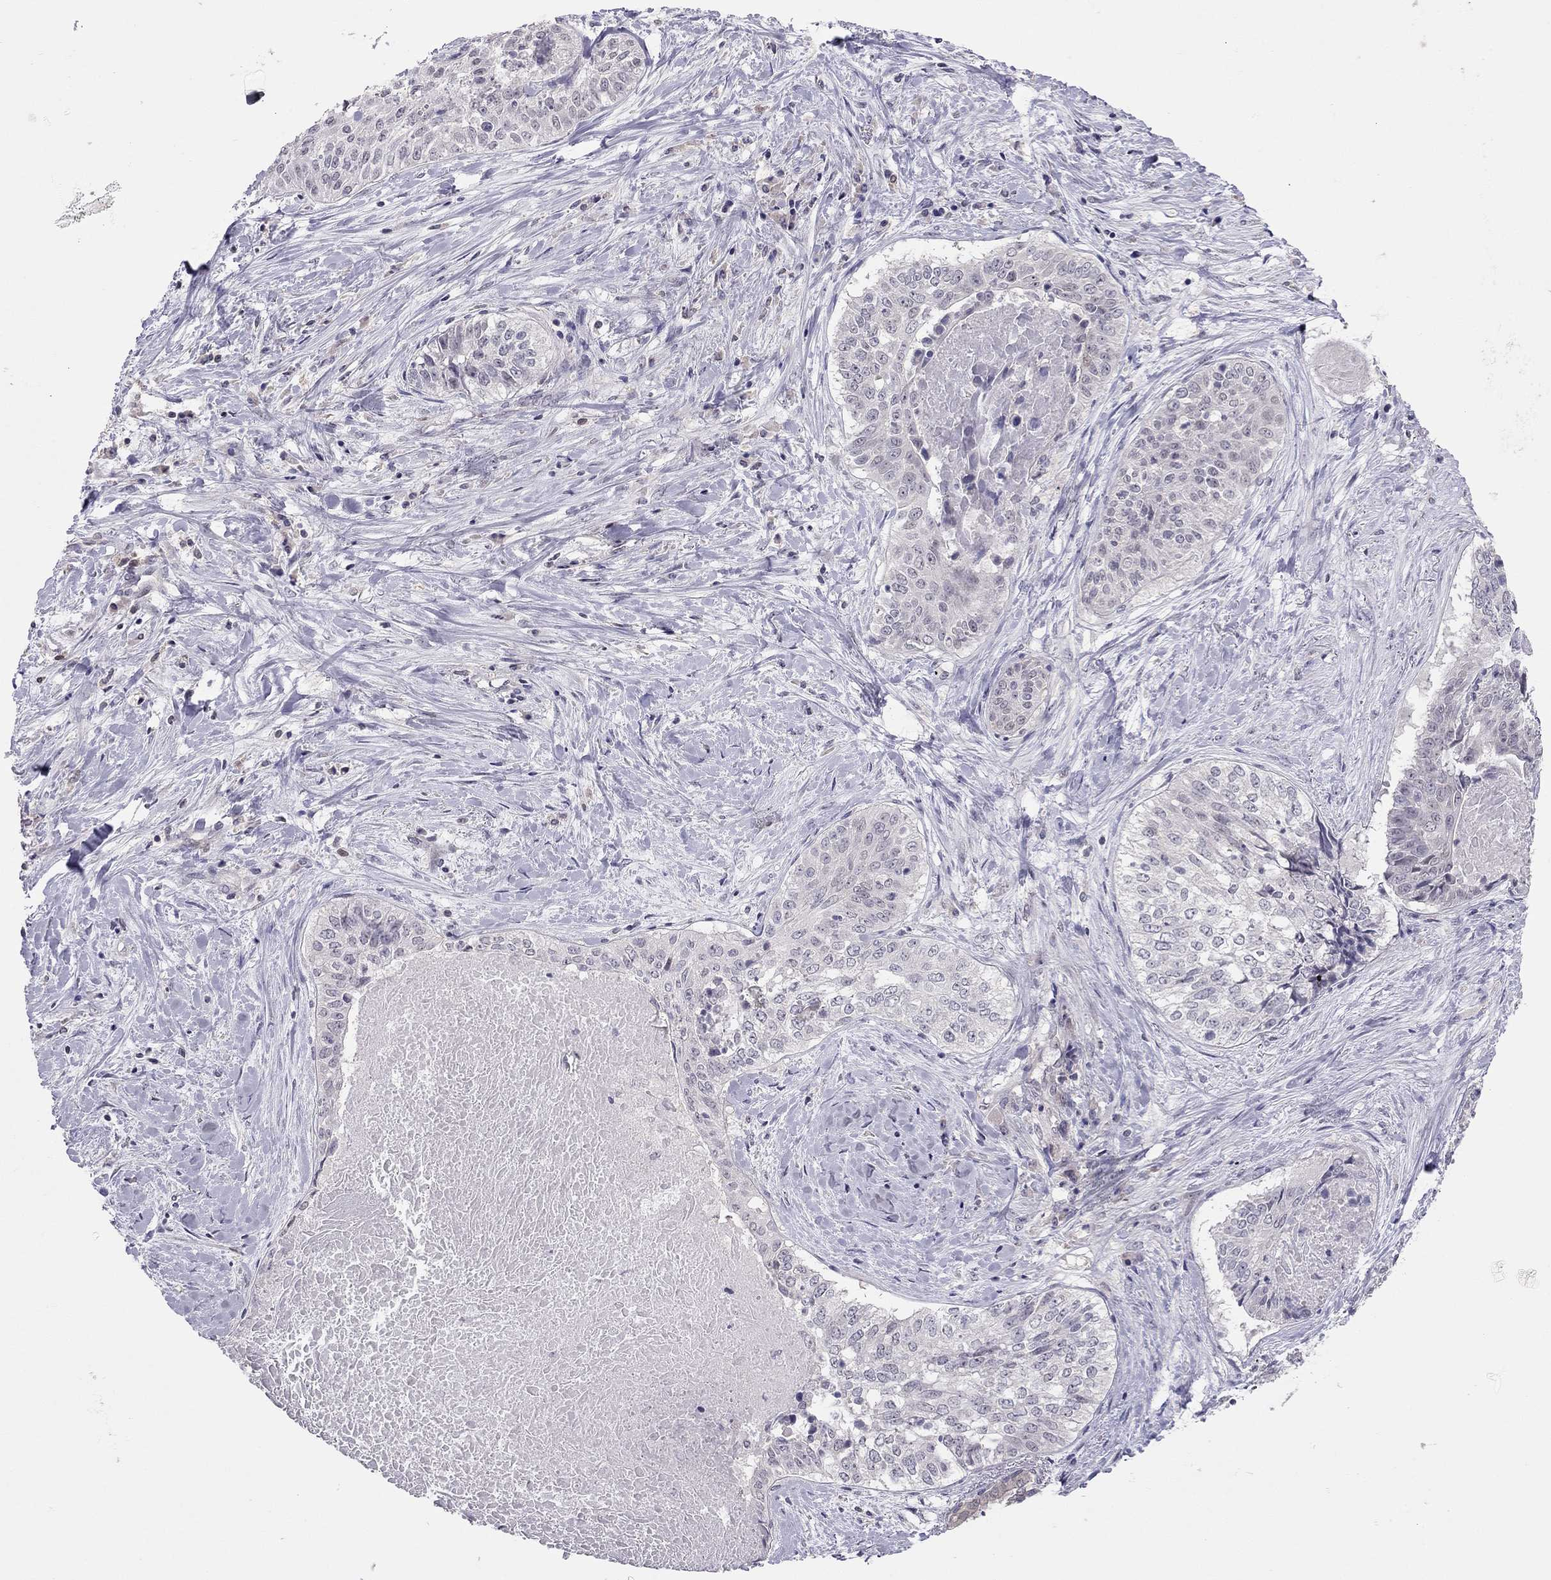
{"staining": {"intensity": "negative", "quantity": "none", "location": "none"}, "tissue": "lung cancer", "cell_type": "Tumor cells", "image_type": "cancer", "snomed": [{"axis": "morphology", "description": "Squamous cell carcinoma, NOS"}, {"axis": "topography", "description": "Lung"}], "caption": "The histopathology image shows no staining of tumor cells in lung cancer (squamous cell carcinoma). Brightfield microscopy of immunohistochemistry (IHC) stained with DAB (3,3'-diaminobenzidine) (brown) and hematoxylin (blue), captured at high magnification.", "gene": "HSF2BP", "patient": {"sex": "male", "age": 64}}